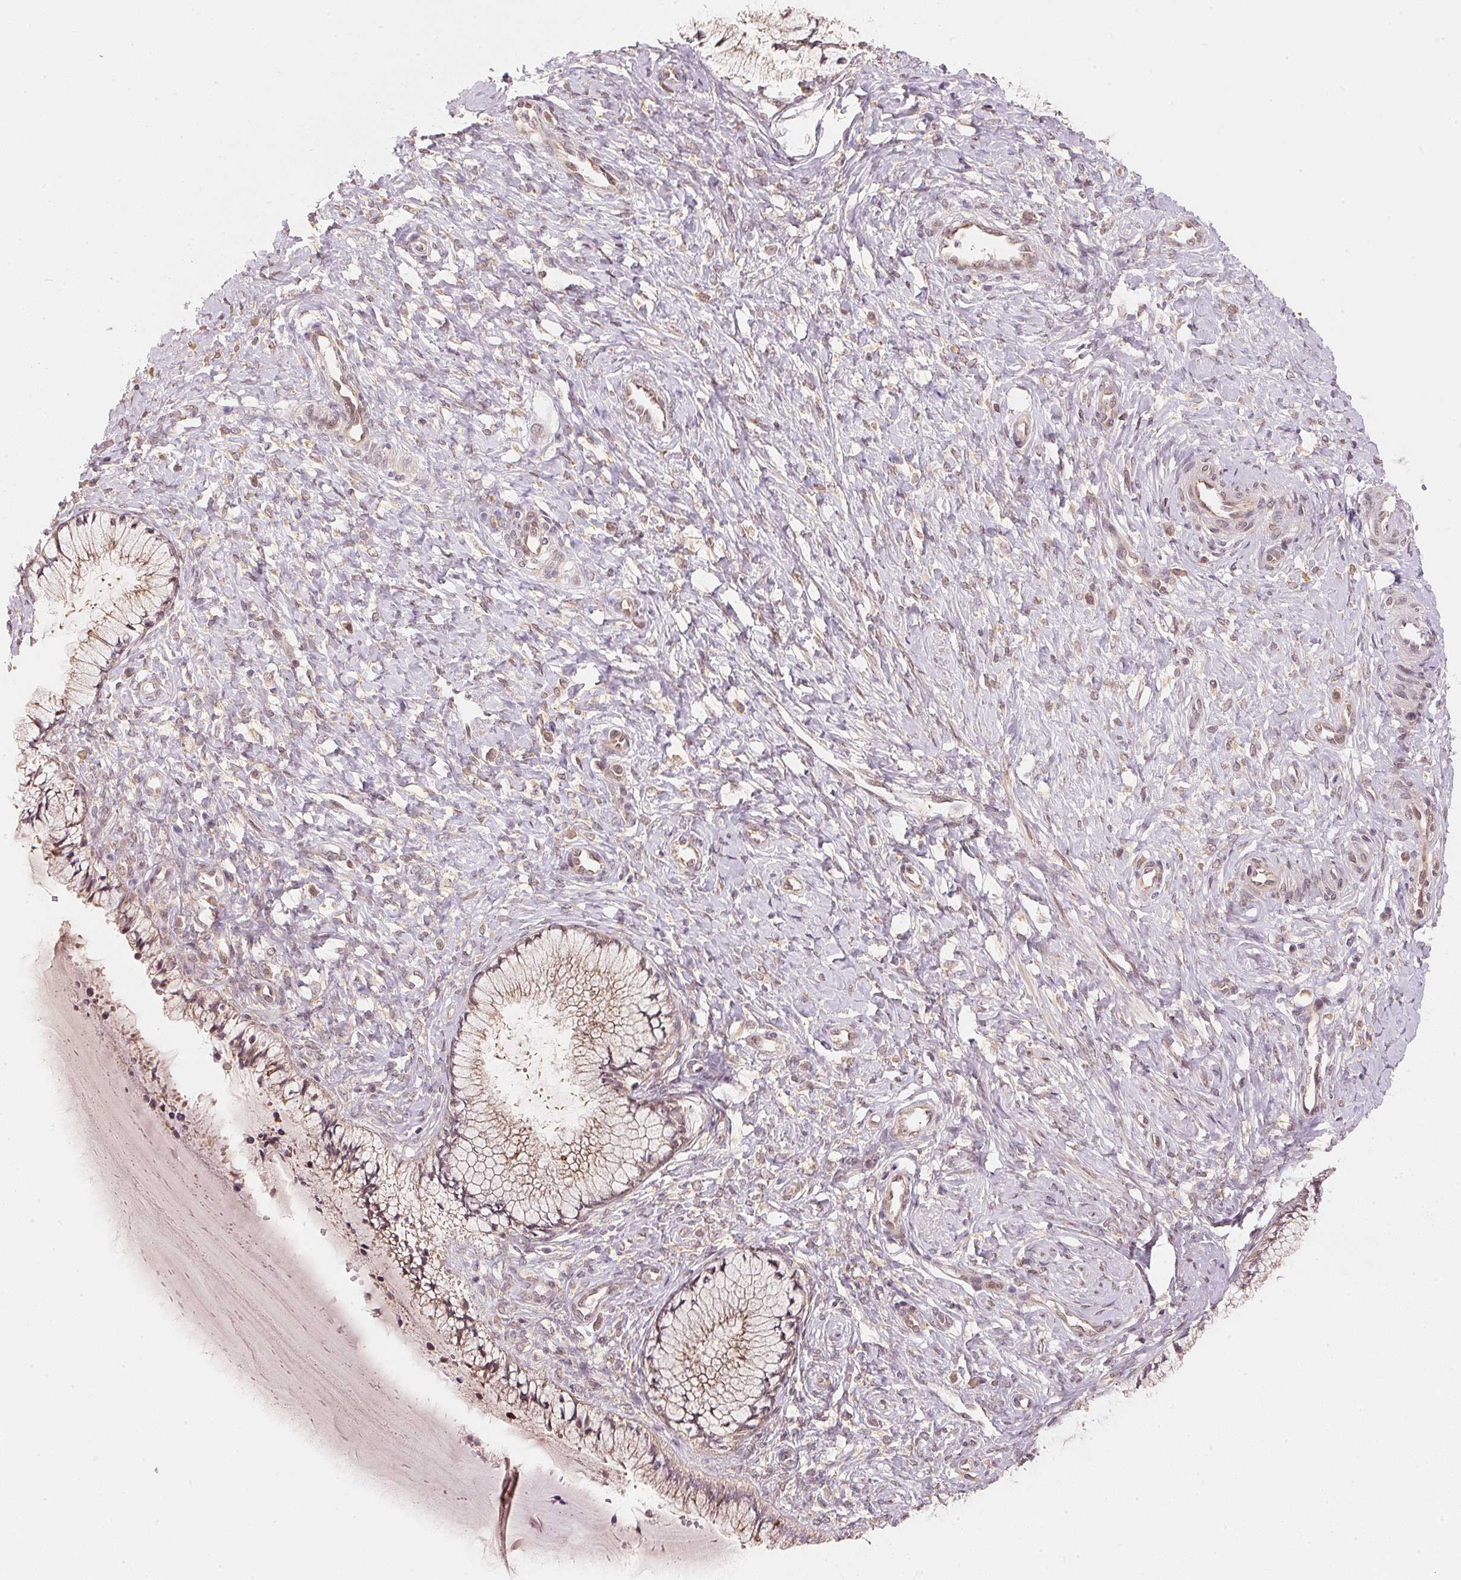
{"staining": {"intensity": "moderate", "quantity": "25%-75%", "location": "cytoplasmic/membranous"}, "tissue": "cervix", "cell_type": "Glandular cells", "image_type": "normal", "snomed": [{"axis": "morphology", "description": "Normal tissue, NOS"}, {"axis": "topography", "description": "Cervix"}], "caption": "DAB (3,3'-diaminobenzidine) immunohistochemical staining of benign human cervix reveals moderate cytoplasmic/membranous protein expression in approximately 25%-75% of glandular cells. (Brightfield microscopy of DAB IHC at high magnification).", "gene": "EI24", "patient": {"sex": "female", "age": 37}}